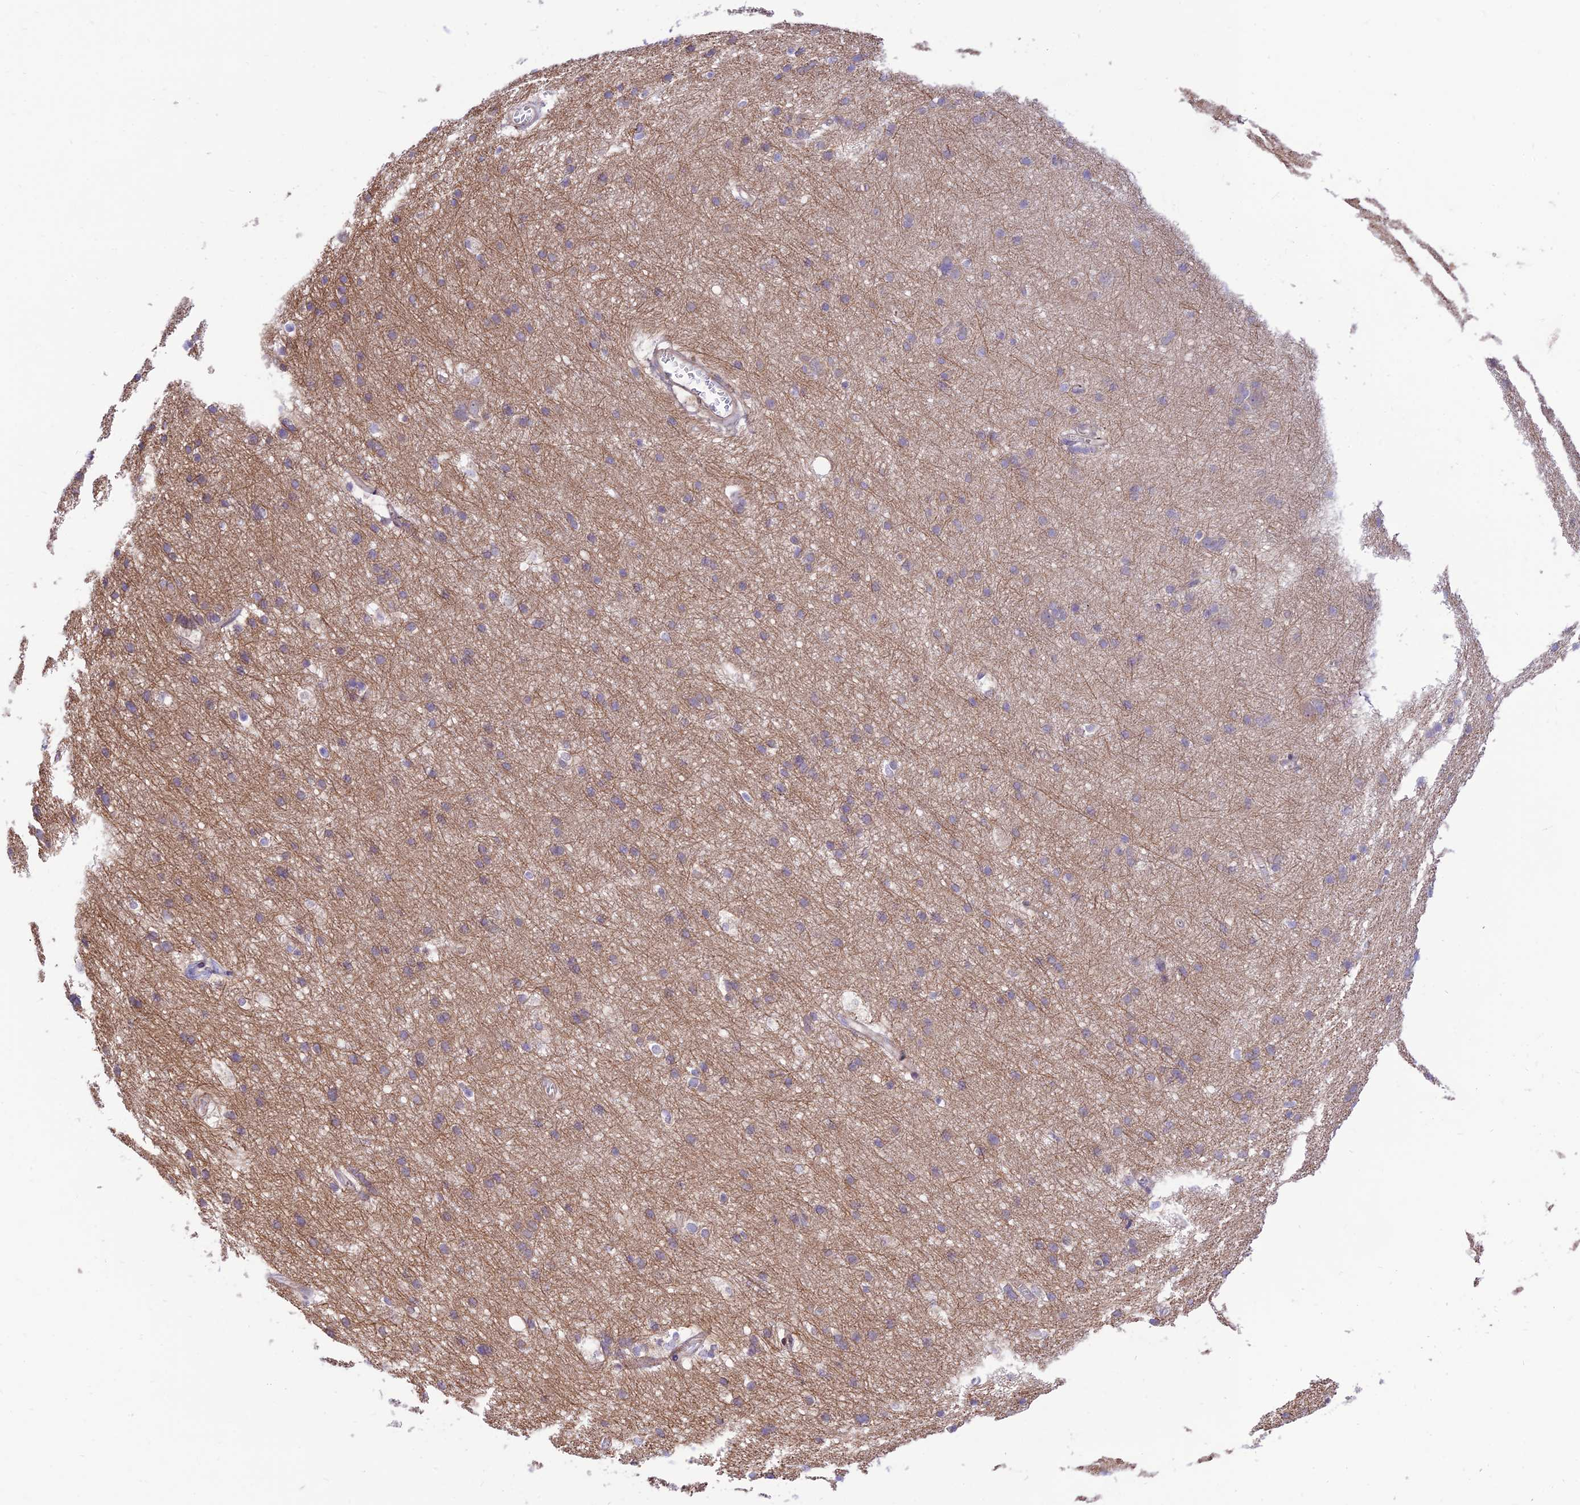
{"staining": {"intensity": "negative", "quantity": "none", "location": "none"}, "tissue": "cerebral cortex", "cell_type": "Endothelial cells", "image_type": "normal", "snomed": [{"axis": "morphology", "description": "Normal tissue, NOS"}, {"axis": "topography", "description": "Cerebral cortex"}], "caption": "Endothelial cells show no significant protein positivity in benign cerebral cortex. (Stains: DAB (3,3'-diaminobenzidine) immunohistochemistry with hematoxylin counter stain, Microscopy: brightfield microscopy at high magnification).", "gene": "KCNAB1", "patient": {"sex": "male", "age": 54}}